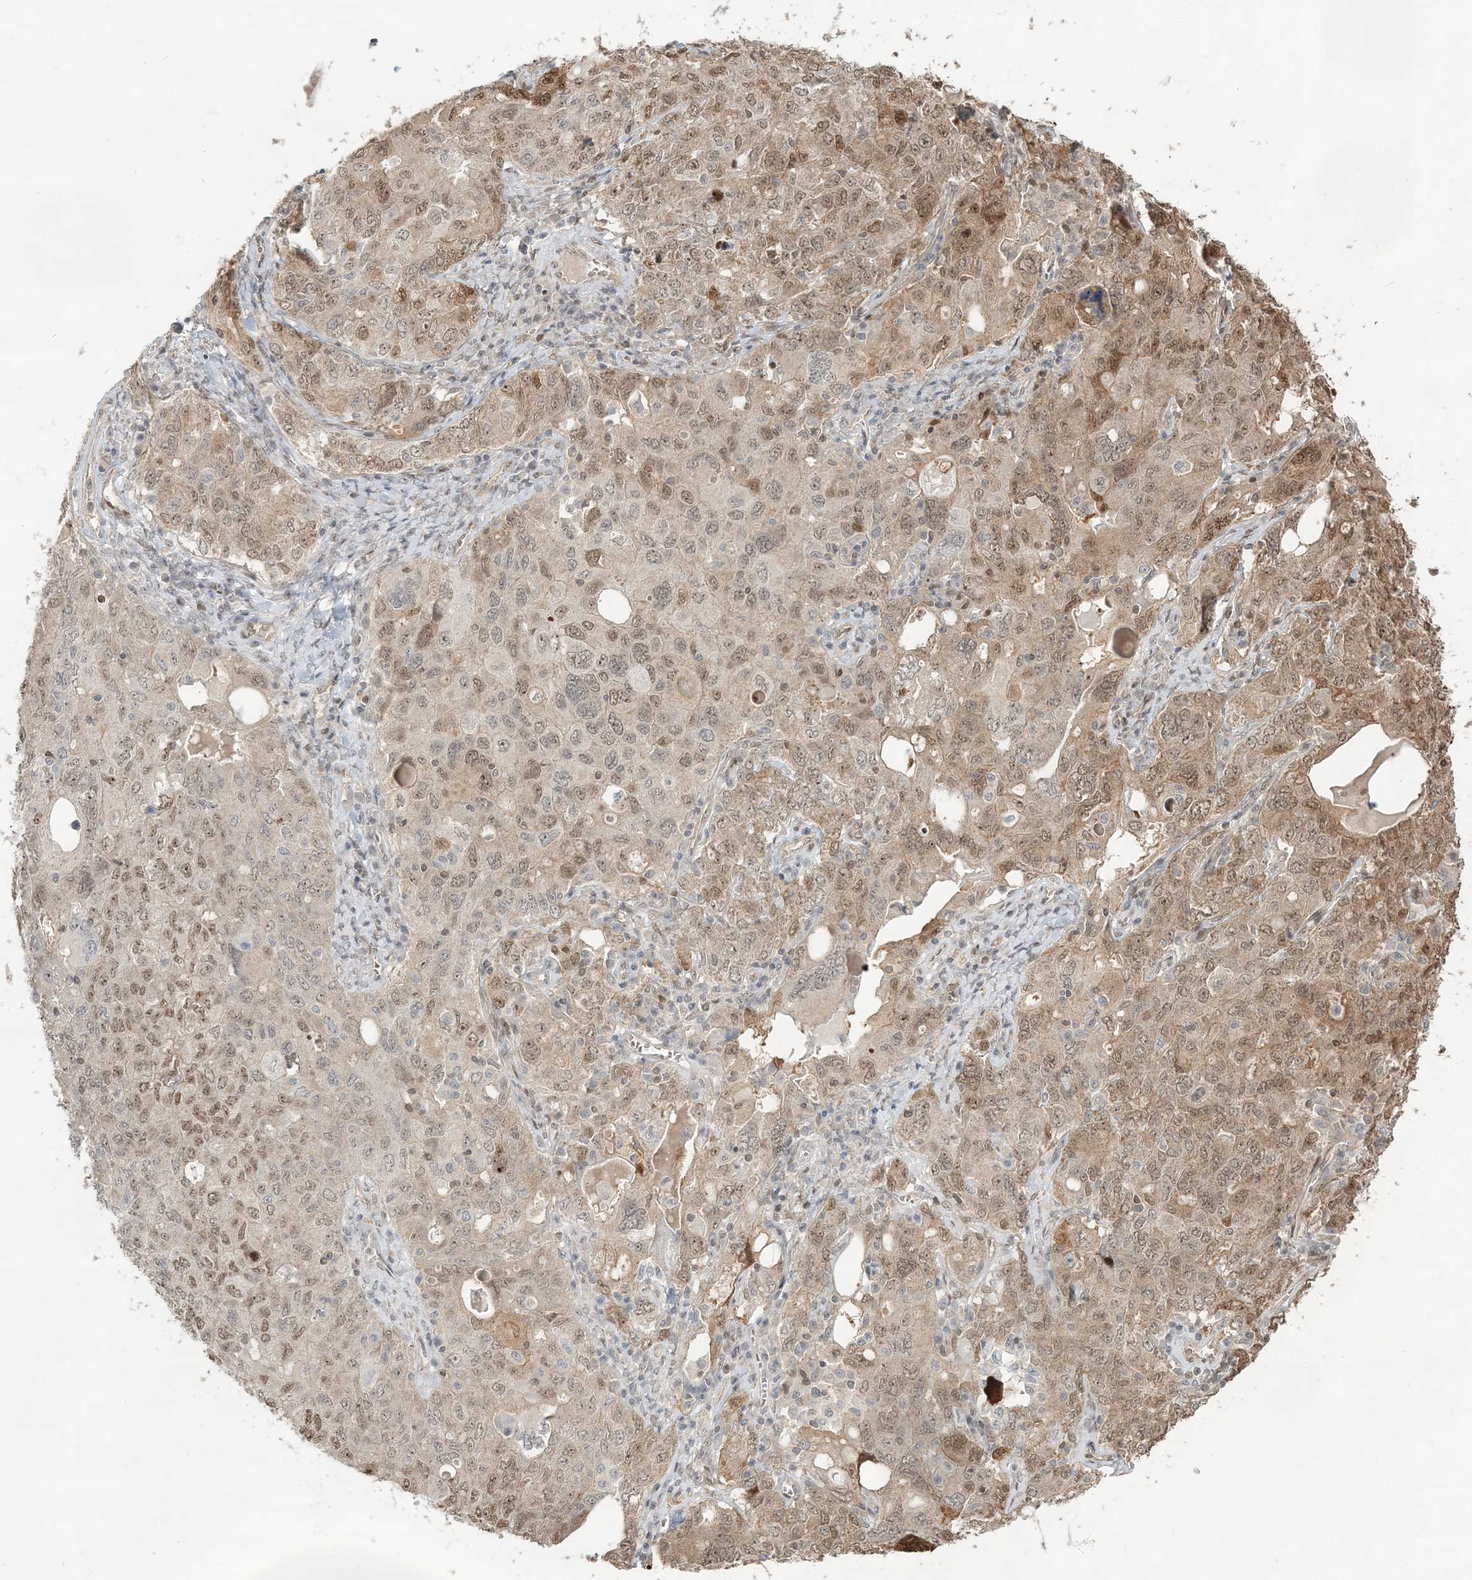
{"staining": {"intensity": "moderate", "quantity": ">75%", "location": "cytoplasmic/membranous,nuclear"}, "tissue": "ovarian cancer", "cell_type": "Tumor cells", "image_type": "cancer", "snomed": [{"axis": "morphology", "description": "Carcinoma, endometroid"}, {"axis": "topography", "description": "Ovary"}], "caption": "Brown immunohistochemical staining in human endometroid carcinoma (ovarian) reveals moderate cytoplasmic/membranous and nuclear staining in about >75% of tumor cells.", "gene": "SUMO2", "patient": {"sex": "female", "age": 62}}